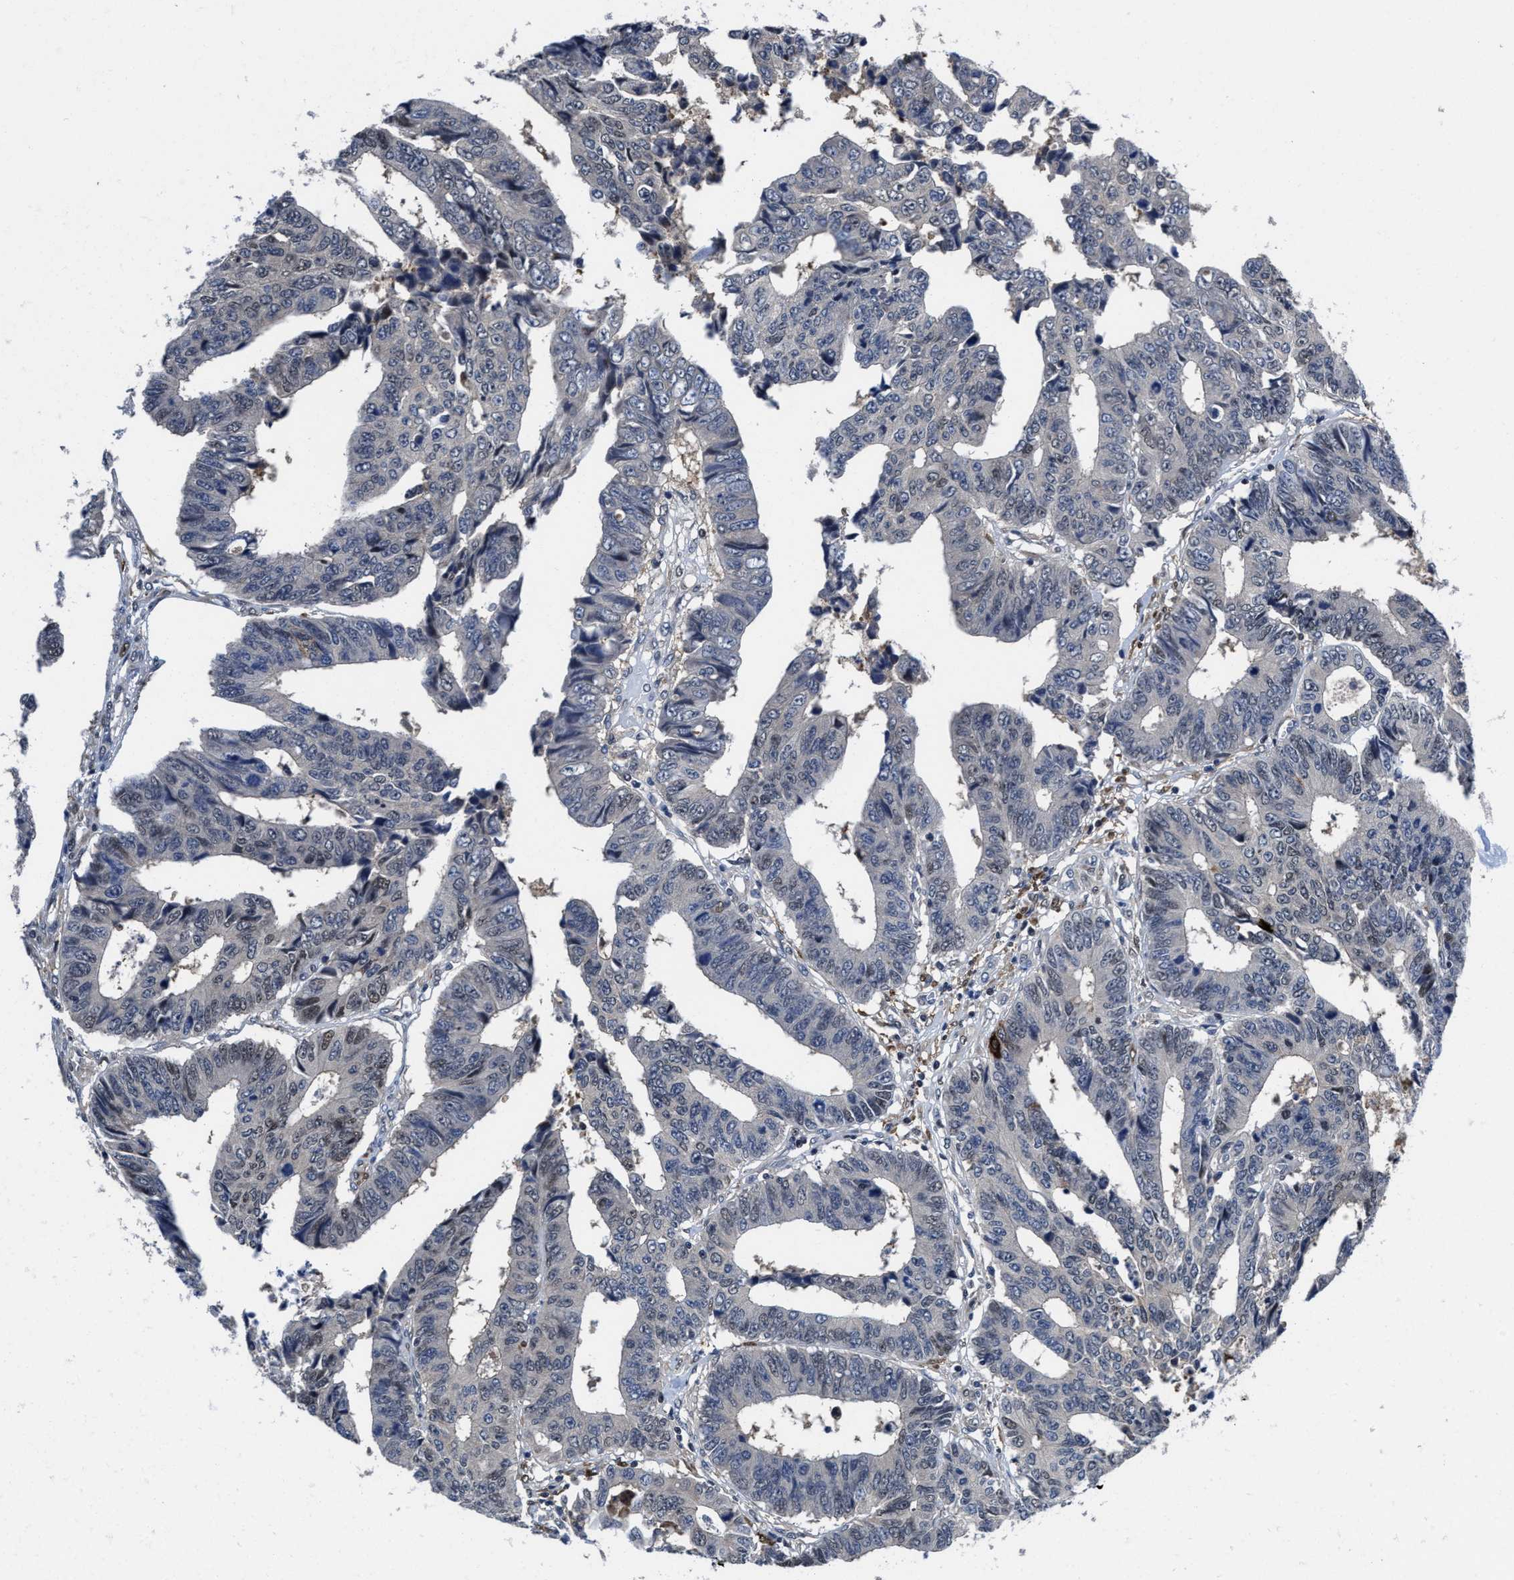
{"staining": {"intensity": "negative", "quantity": "none", "location": "none"}, "tissue": "colorectal cancer", "cell_type": "Tumor cells", "image_type": "cancer", "snomed": [{"axis": "morphology", "description": "Adenocarcinoma, NOS"}, {"axis": "topography", "description": "Rectum"}], "caption": "Tumor cells are negative for protein expression in human colorectal cancer.", "gene": "KIF12", "patient": {"sex": "male", "age": 84}}